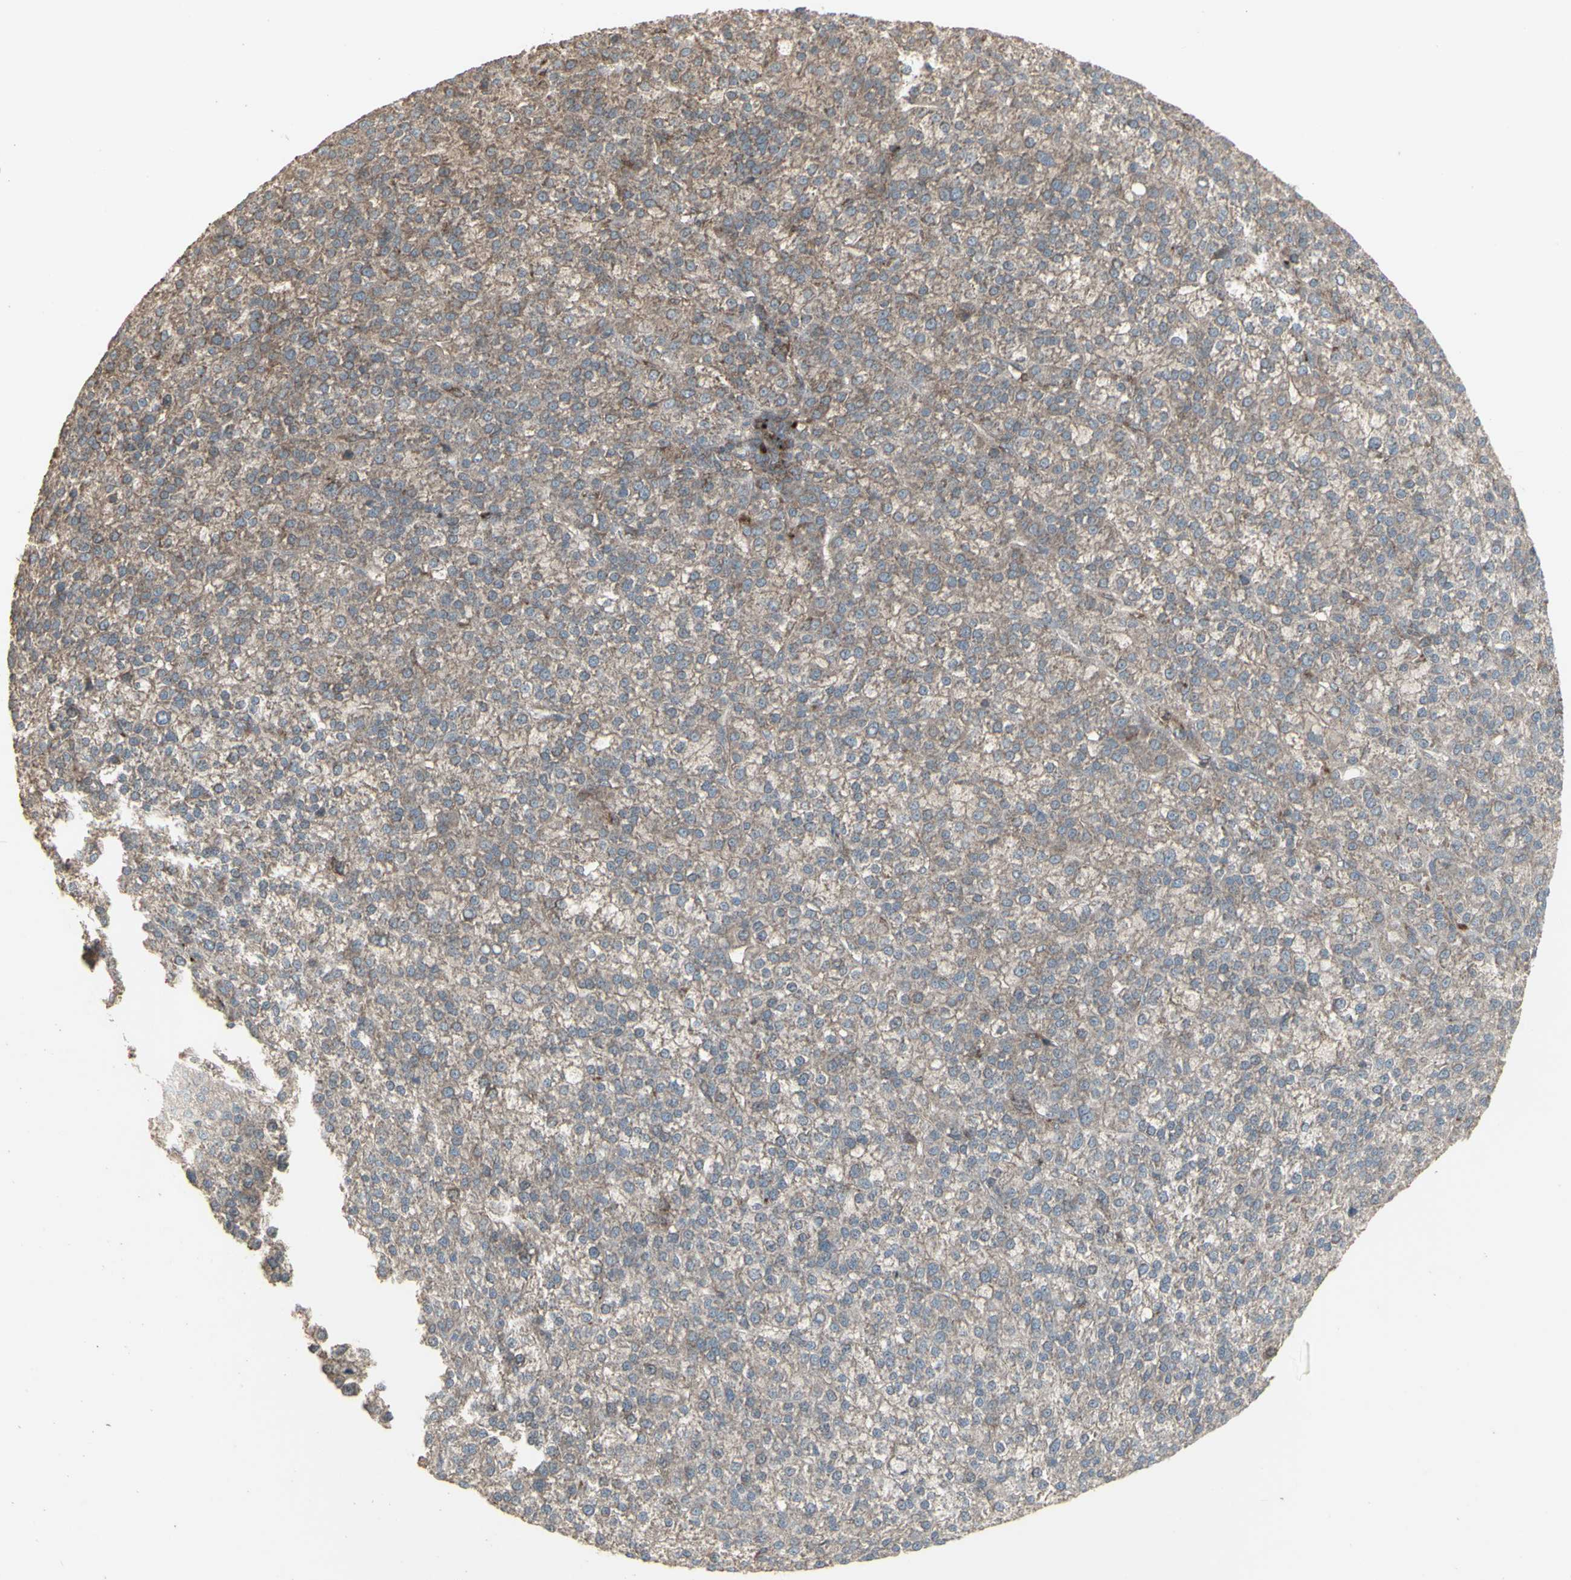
{"staining": {"intensity": "moderate", "quantity": ">75%", "location": "cytoplasmic/membranous"}, "tissue": "liver cancer", "cell_type": "Tumor cells", "image_type": "cancer", "snomed": [{"axis": "morphology", "description": "Carcinoma, Hepatocellular, NOS"}, {"axis": "topography", "description": "Liver"}], "caption": "Immunohistochemistry (DAB (3,3'-diaminobenzidine)) staining of hepatocellular carcinoma (liver) reveals moderate cytoplasmic/membranous protein positivity in approximately >75% of tumor cells.", "gene": "RNASEL", "patient": {"sex": "female", "age": 58}}